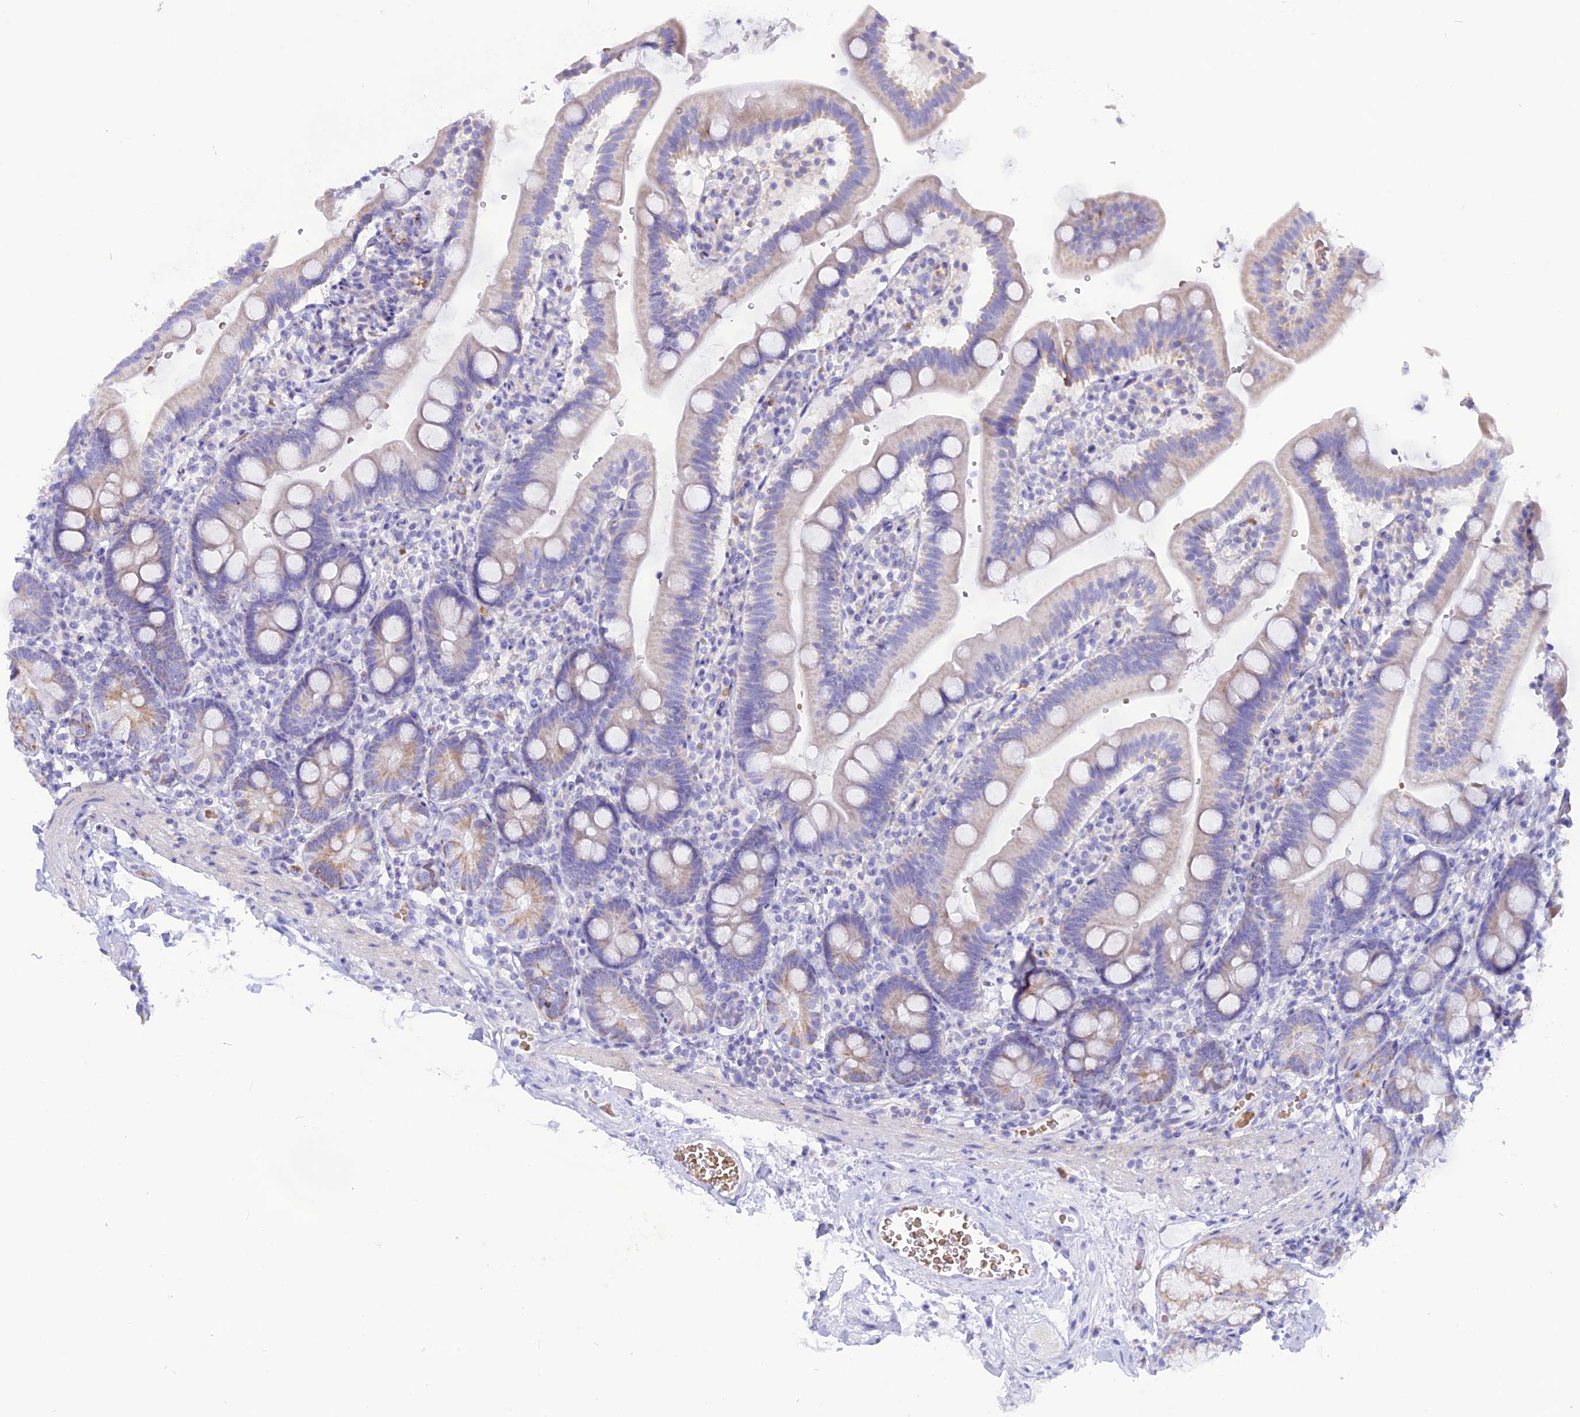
{"staining": {"intensity": "moderate", "quantity": "<25%", "location": "cytoplasmic/membranous"}, "tissue": "duodenum", "cell_type": "Glandular cells", "image_type": "normal", "snomed": [{"axis": "morphology", "description": "Normal tissue, NOS"}, {"axis": "topography", "description": "Duodenum"}], "caption": "Duodenum stained with immunohistochemistry (IHC) exhibits moderate cytoplasmic/membranous staining in about <25% of glandular cells.", "gene": "GLYATL1B", "patient": {"sex": "female", "age": 67}}